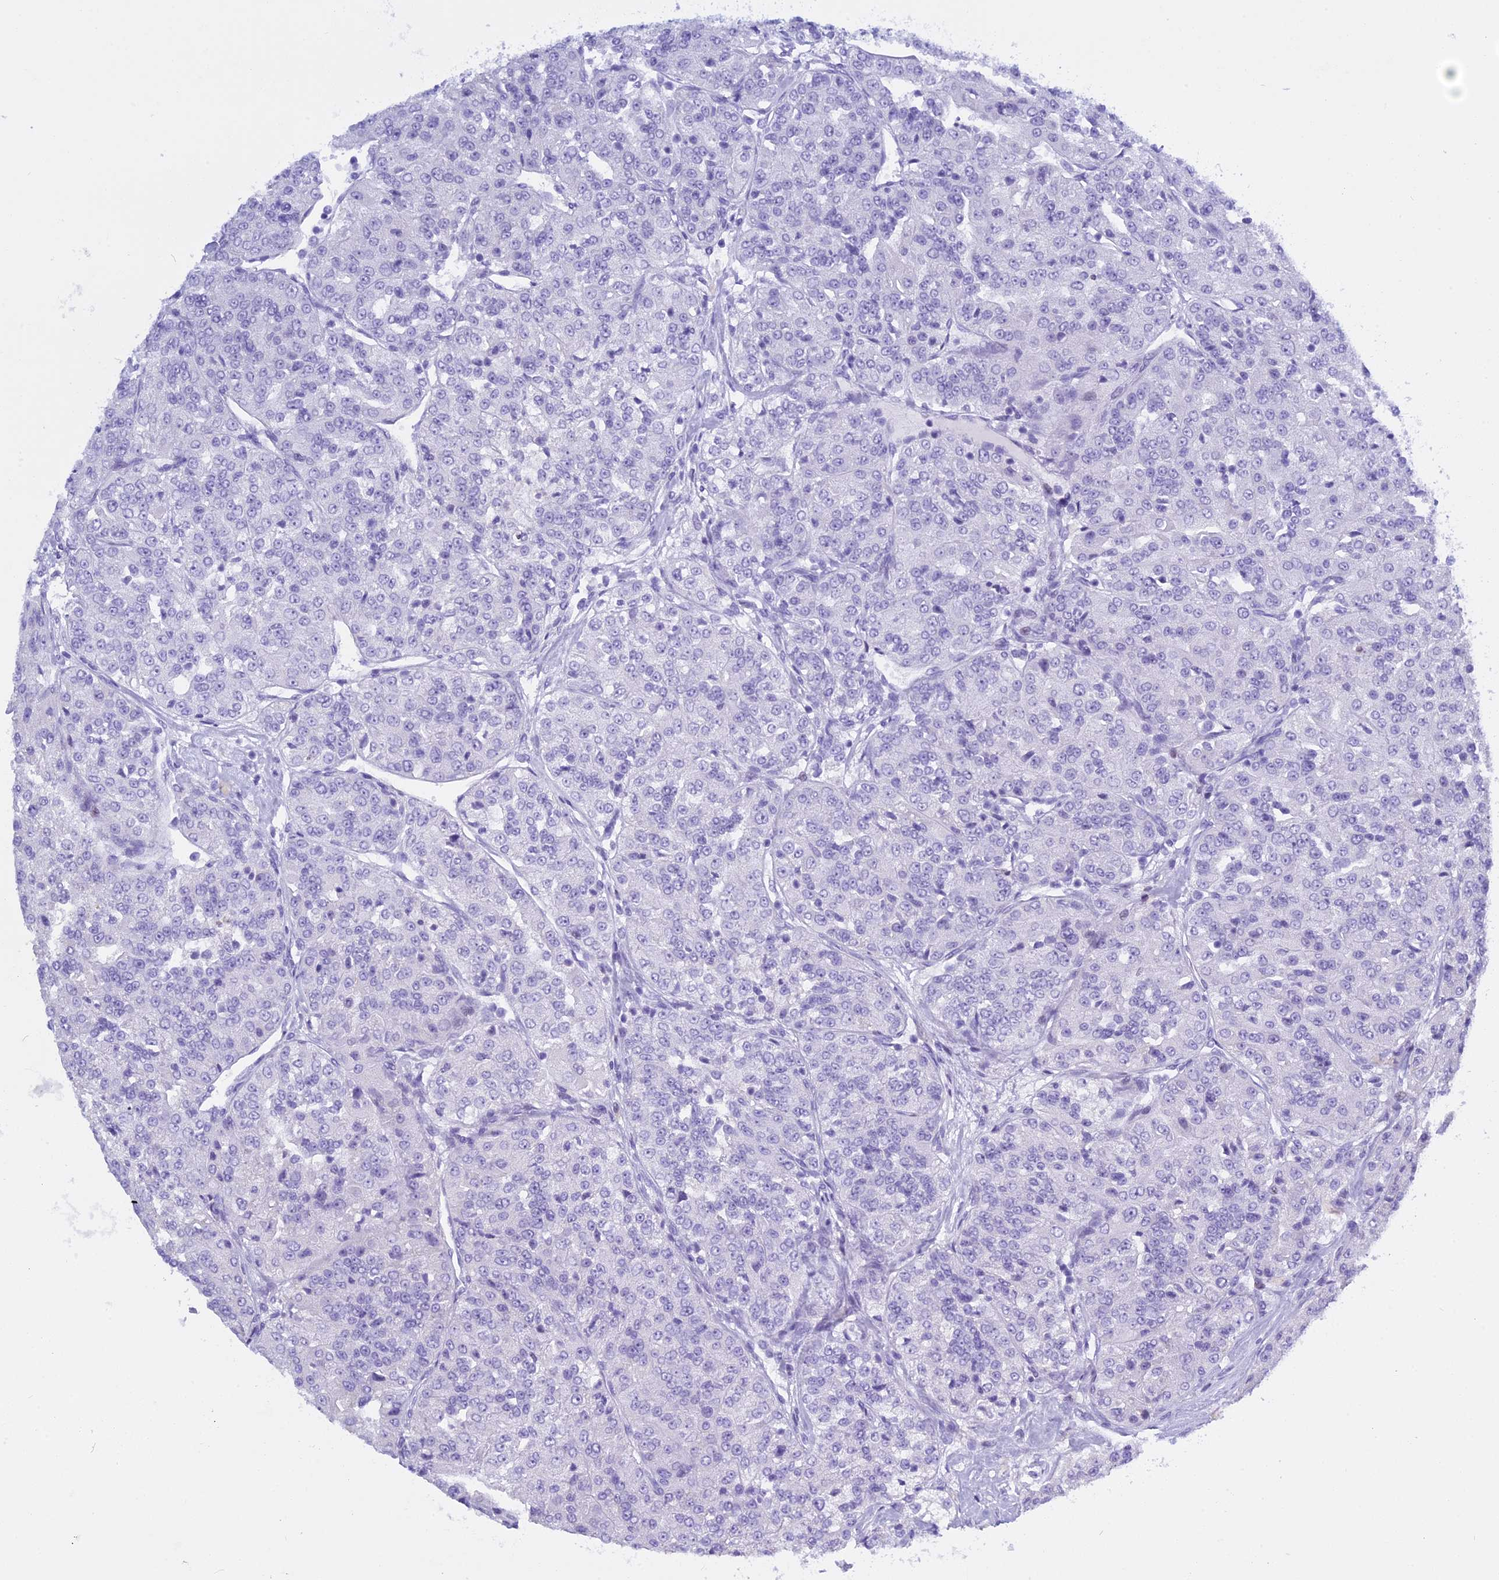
{"staining": {"intensity": "negative", "quantity": "none", "location": "none"}, "tissue": "renal cancer", "cell_type": "Tumor cells", "image_type": "cancer", "snomed": [{"axis": "morphology", "description": "Adenocarcinoma, NOS"}, {"axis": "topography", "description": "Kidney"}], "caption": "This is a image of IHC staining of renal adenocarcinoma, which shows no expression in tumor cells.", "gene": "KCTD21", "patient": {"sex": "female", "age": 63}}